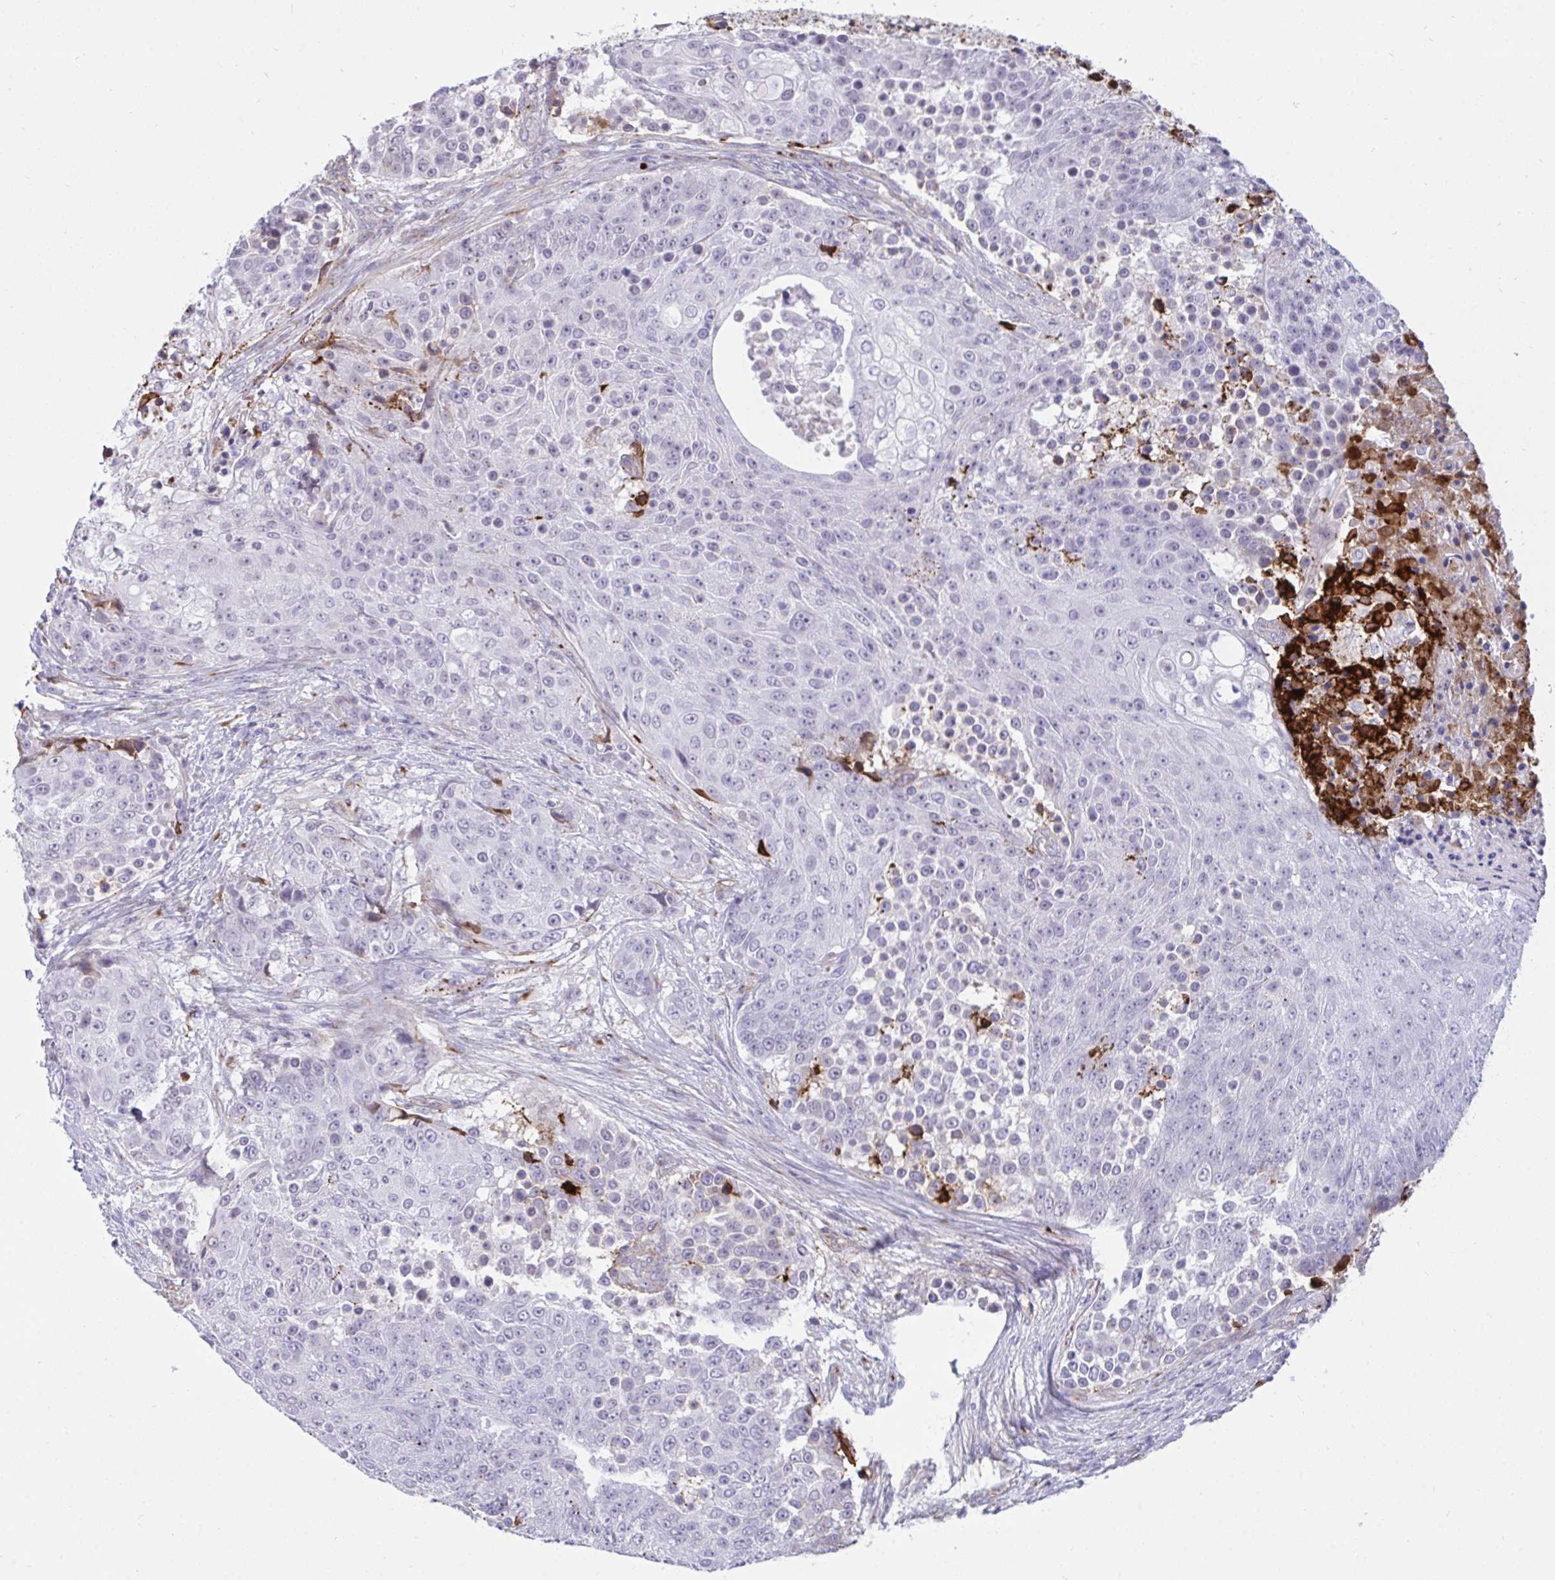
{"staining": {"intensity": "negative", "quantity": "none", "location": "none"}, "tissue": "urothelial cancer", "cell_type": "Tumor cells", "image_type": "cancer", "snomed": [{"axis": "morphology", "description": "Urothelial carcinoma, High grade"}, {"axis": "topography", "description": "Urinary bladder"}], "caption": "Urothelial cancer stained for a protein using immunohistochemistry reveals no staining tumor cells.", "gene": "F2", "patient": {"sex": "female", "age": 63}}